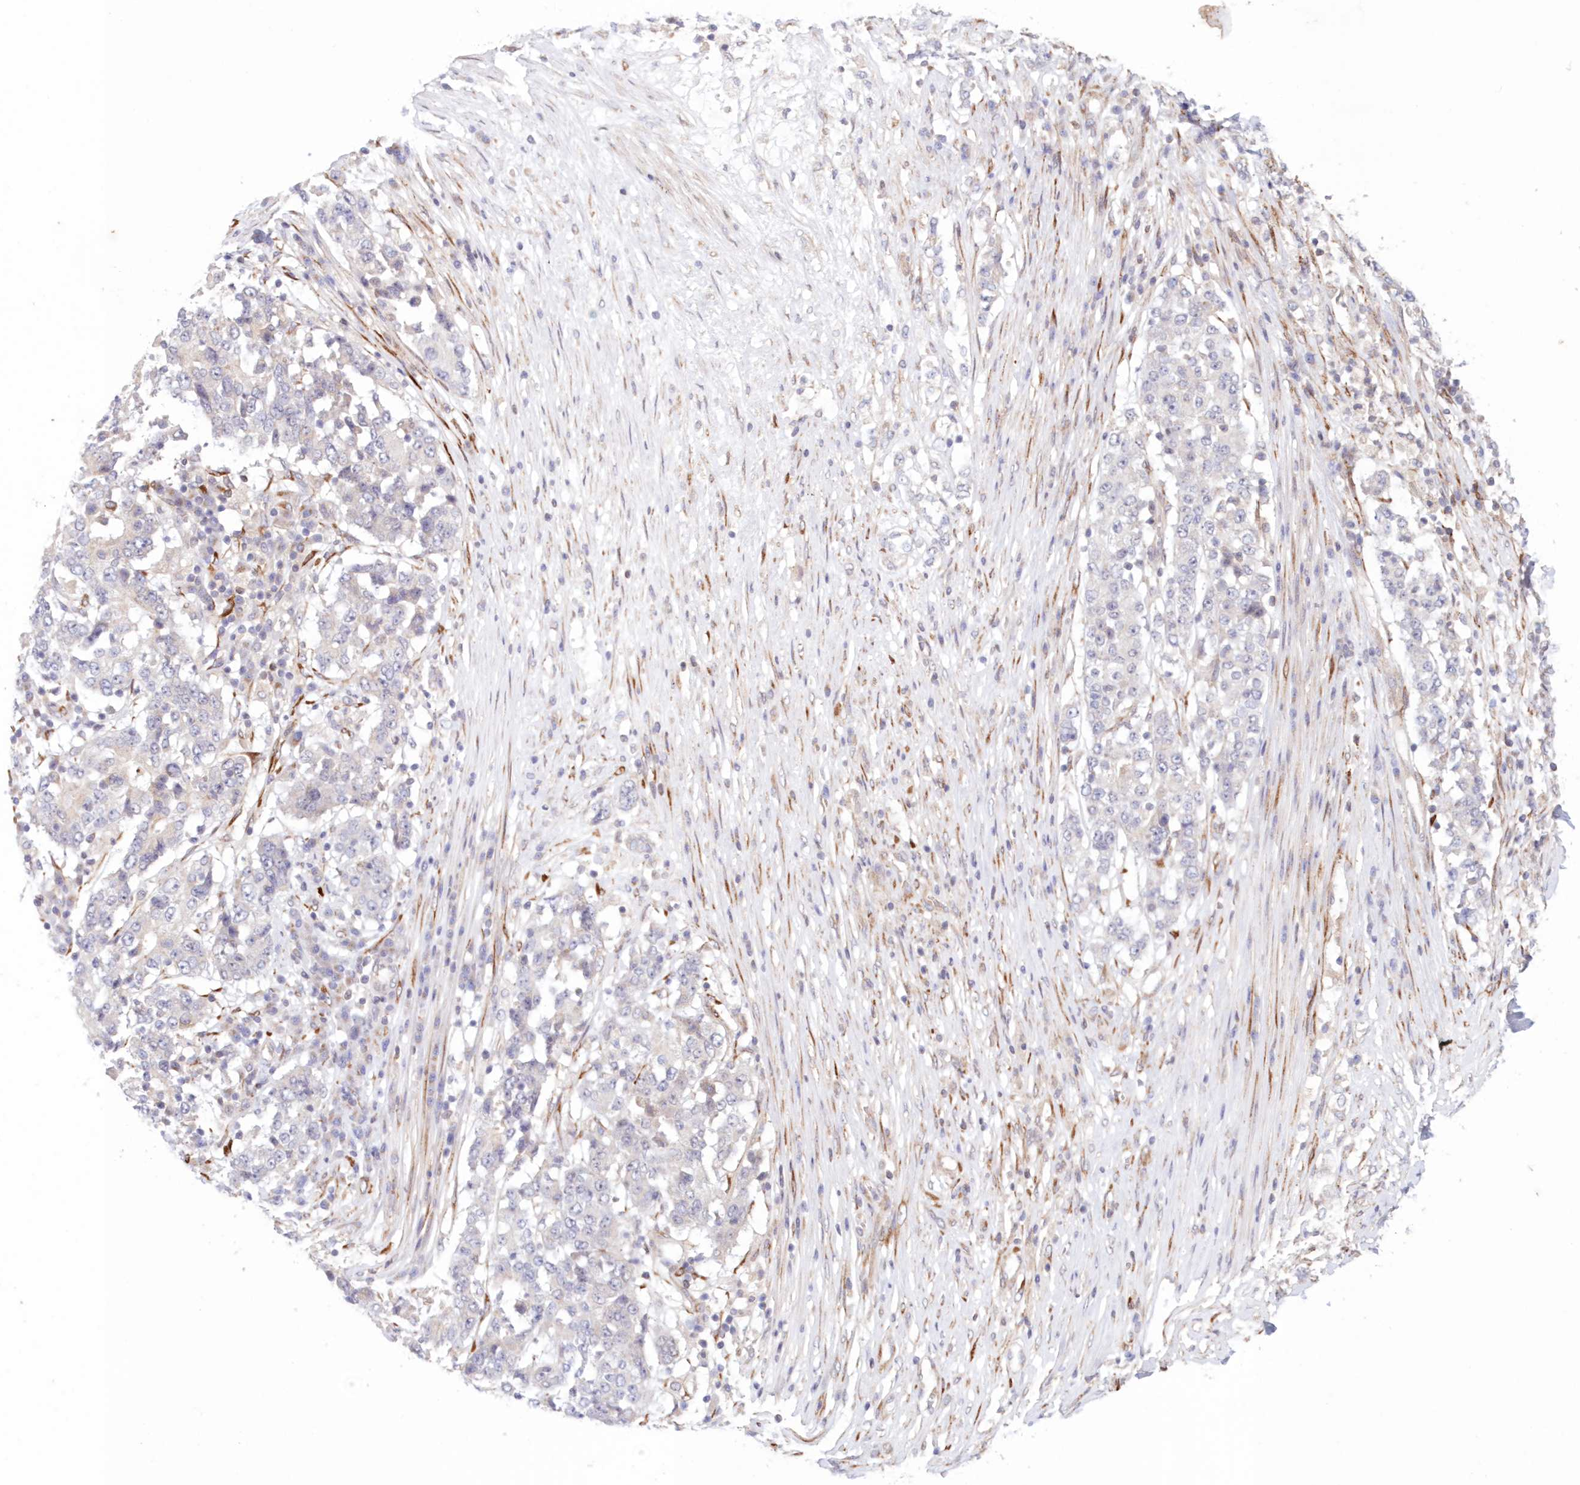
{"staining": {"intensity": "negative", "quantity": "none", "location": "none"}, "tissue": "stomach cancer", "cell_type": "Tumor cells", "image_type": "cancer", "snomed": [{"axis": "morphology", "description": "Adenocarcinoma, NOS"}, {"axis": "topography", "description": "Stomach"}], "caption": "An immunohistochemistry histopathology image of stomach cancer is shown. There is no staining in tumor cells of stomach cancer.", "gene": "PCYOX1L", "patient": {"sex": "male", "age": 59}}